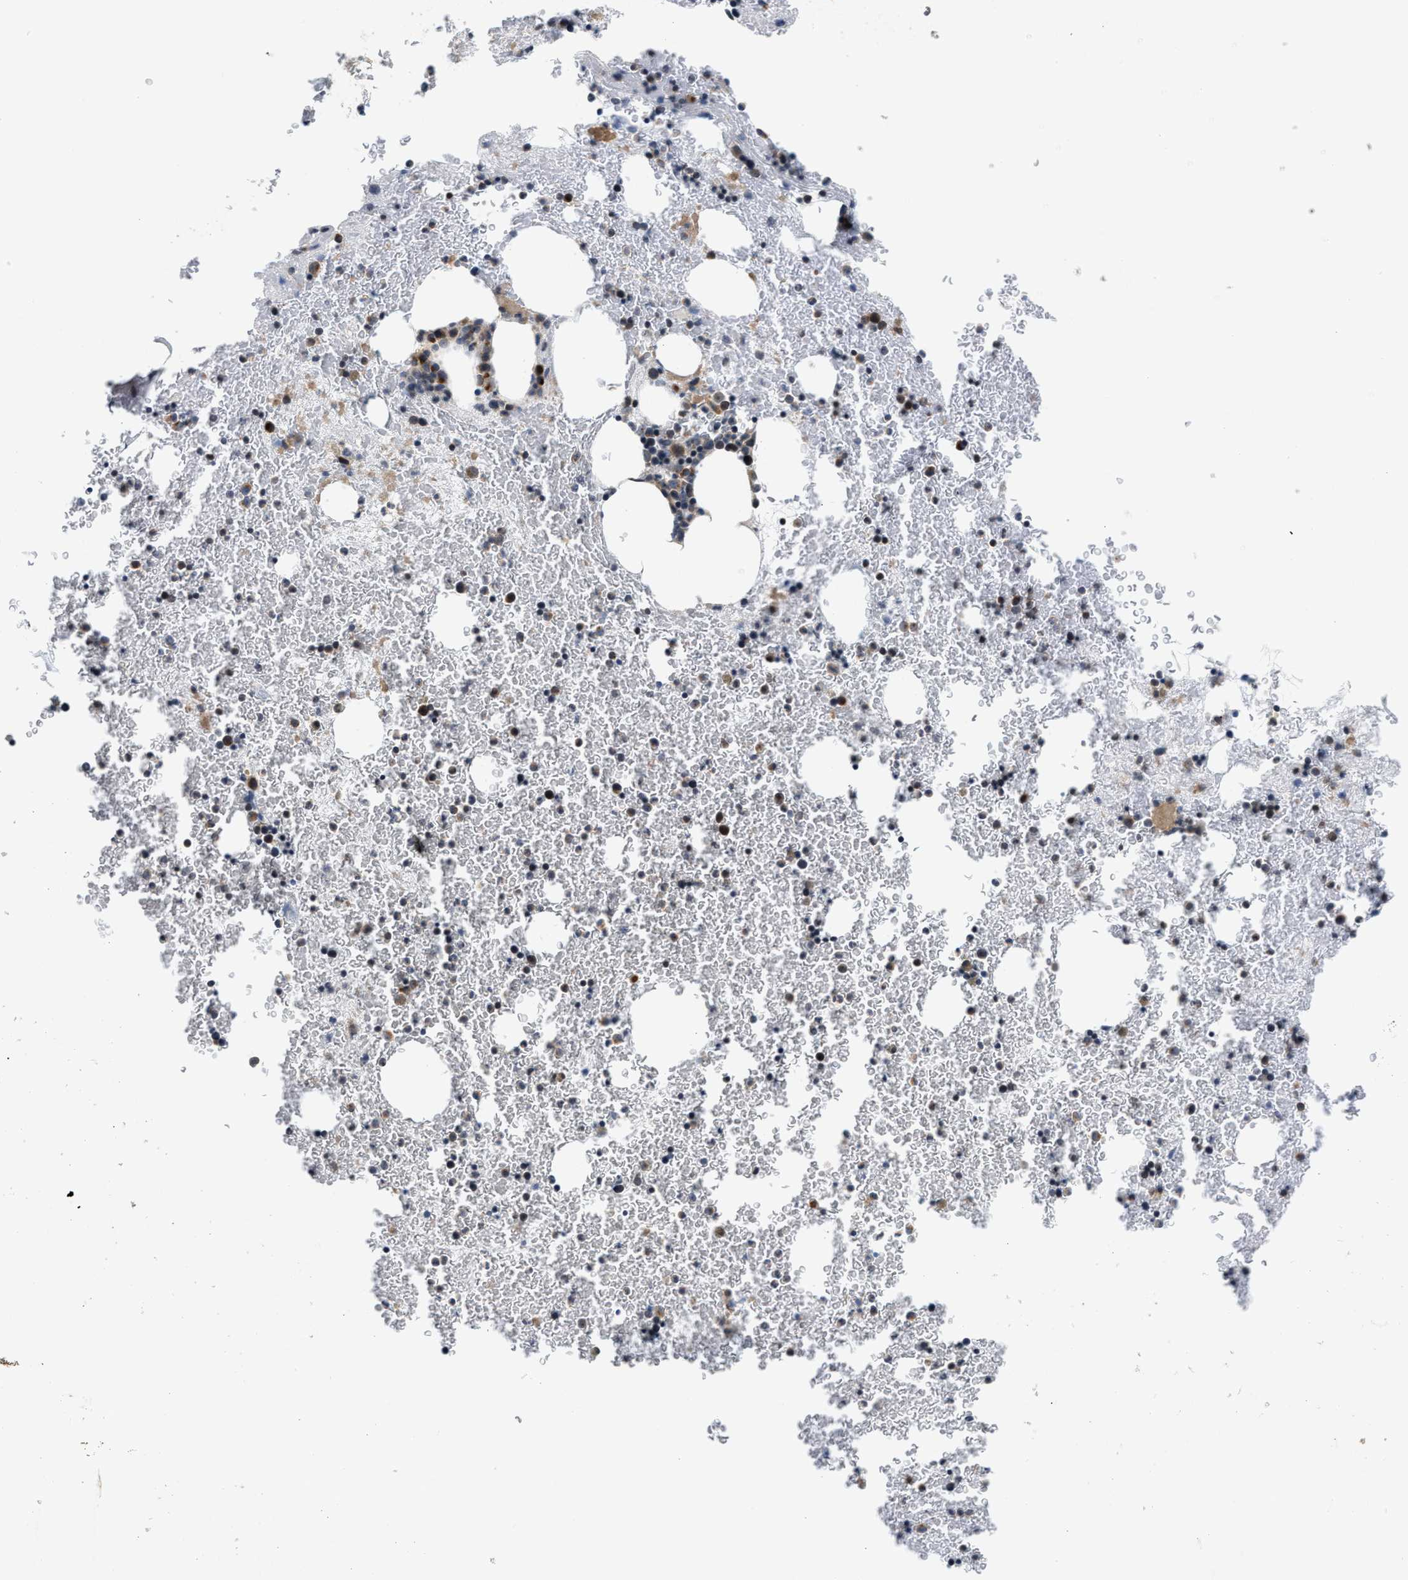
{"staining": {"intensity": "moderate", "quantity": "25%-75%", "location": "cytoplasmic/membranous"}, "tissue": "bone marrow", "cell_type": "Hematopoietic cells", "image_type": "normal", "snomed": [{"axis": "morphology", "description": "Normal tissue, NOS"}, {"axis": "morphology", "description": "Inflammation, NOS"}, {"axis": "topography", "description": "Bone marrow"}], "caption": "Immunohistochemistry (IHC) histopathology image of unremarkable bone marrow stained for a protein (brown), which demonstrates medium levels of moderate cytoplasmic/membranous positivity in about 25%-75% of hematopoietic cells.", "gene": "RAB29", "patient": {"sex": "male", "age": 63}}